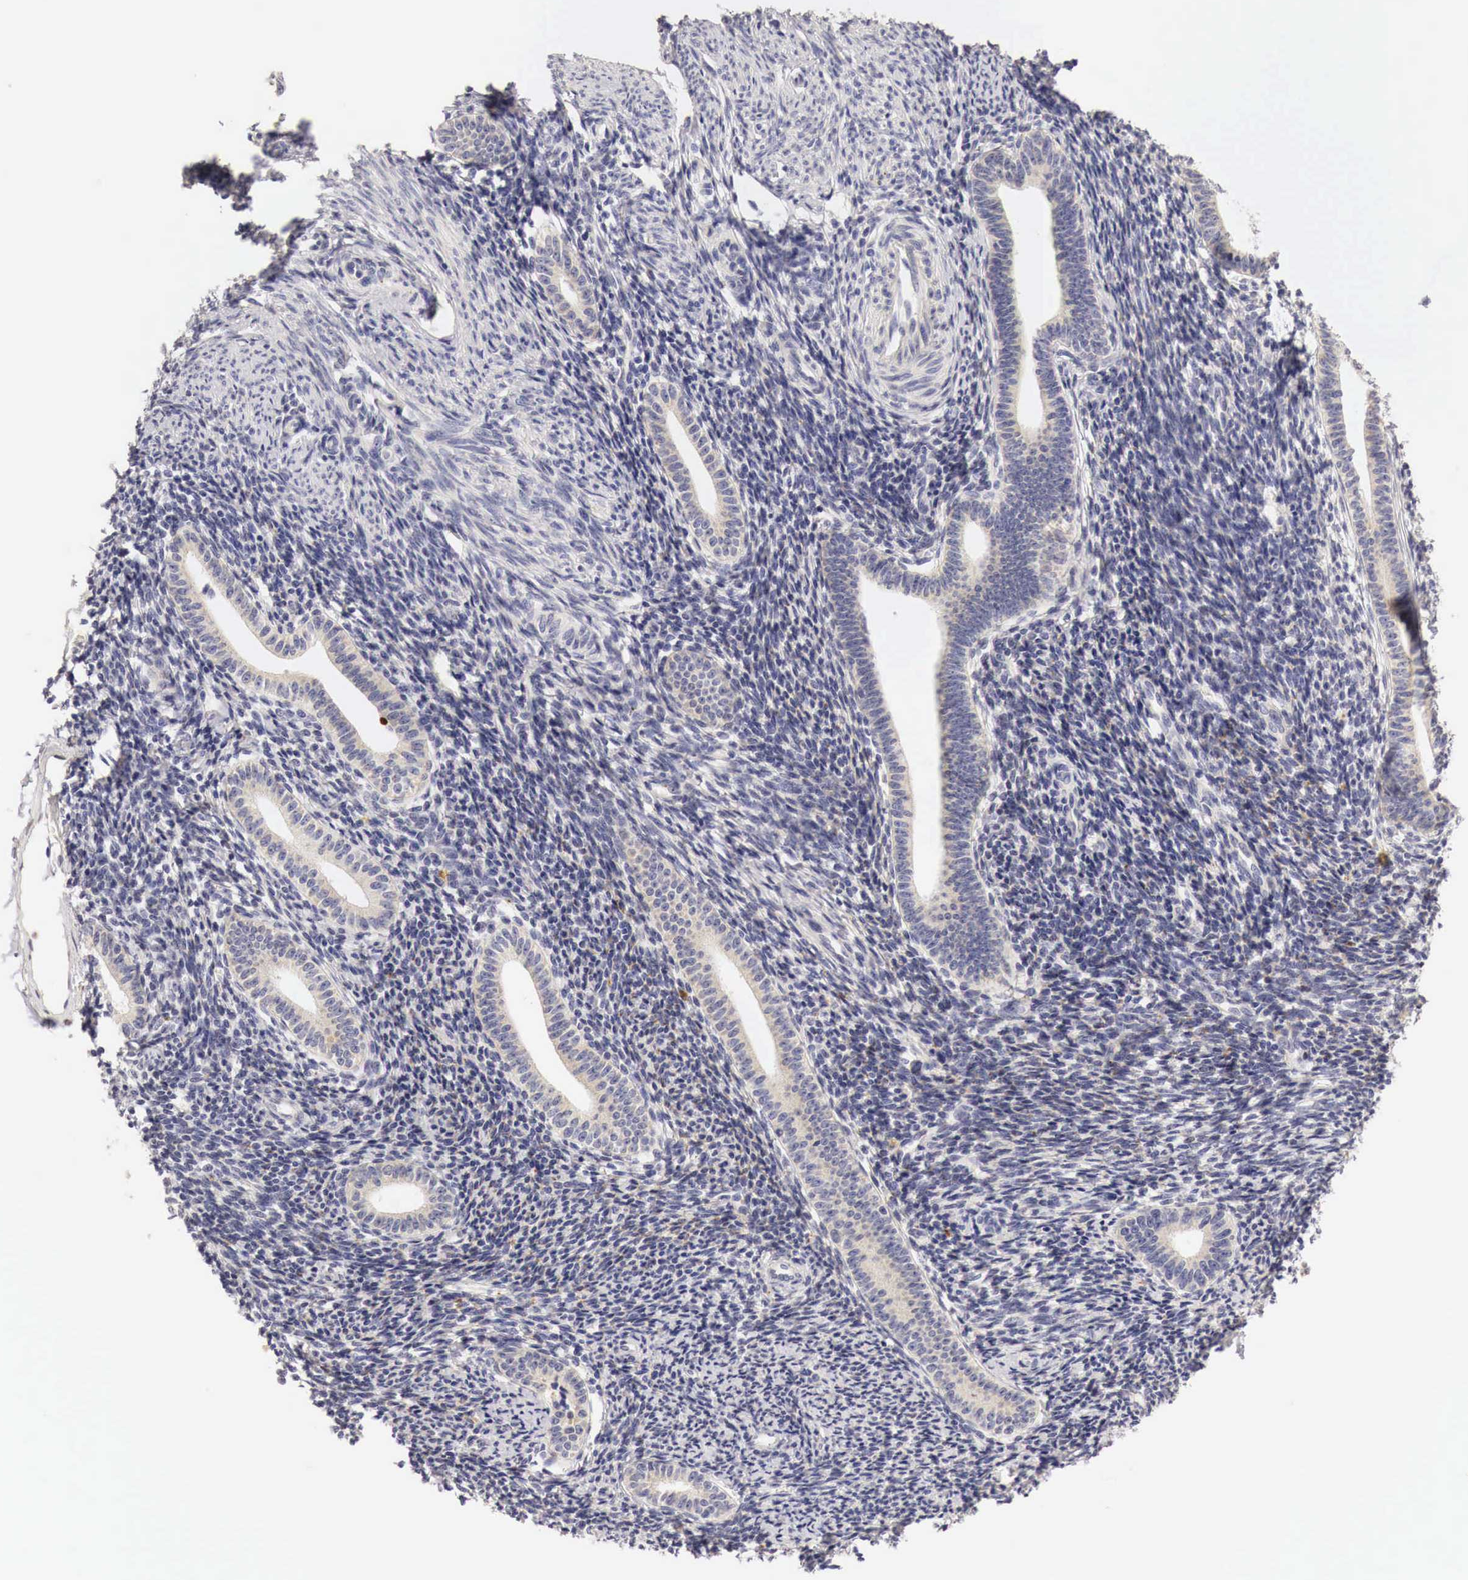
{"staining": {"intensity": "weak", "quantity": "<25%", "location": "cytoplasmic/membranous"}, "tissue": "endometrium", "cell_type": "Cells in endometrial stroma", "image_type": "normal", "snomed": [{"axis": "morphology", "description": "Normal tissue, NOS"}, {"axis": "topography", "description": "Endometrium"}], "caption": "A photomicrograph of human endometrium is negative for staining in cells in endometrial stroma. The staining was performed using DAB (3,3'-diaminobenzidine) to visualize the protein expression in brown, while the nuclei were stained in blue with hematoxylin (Magnification: 20x).", "gene": "CASP3", "patient": {"sex": "female", "age": 52}}